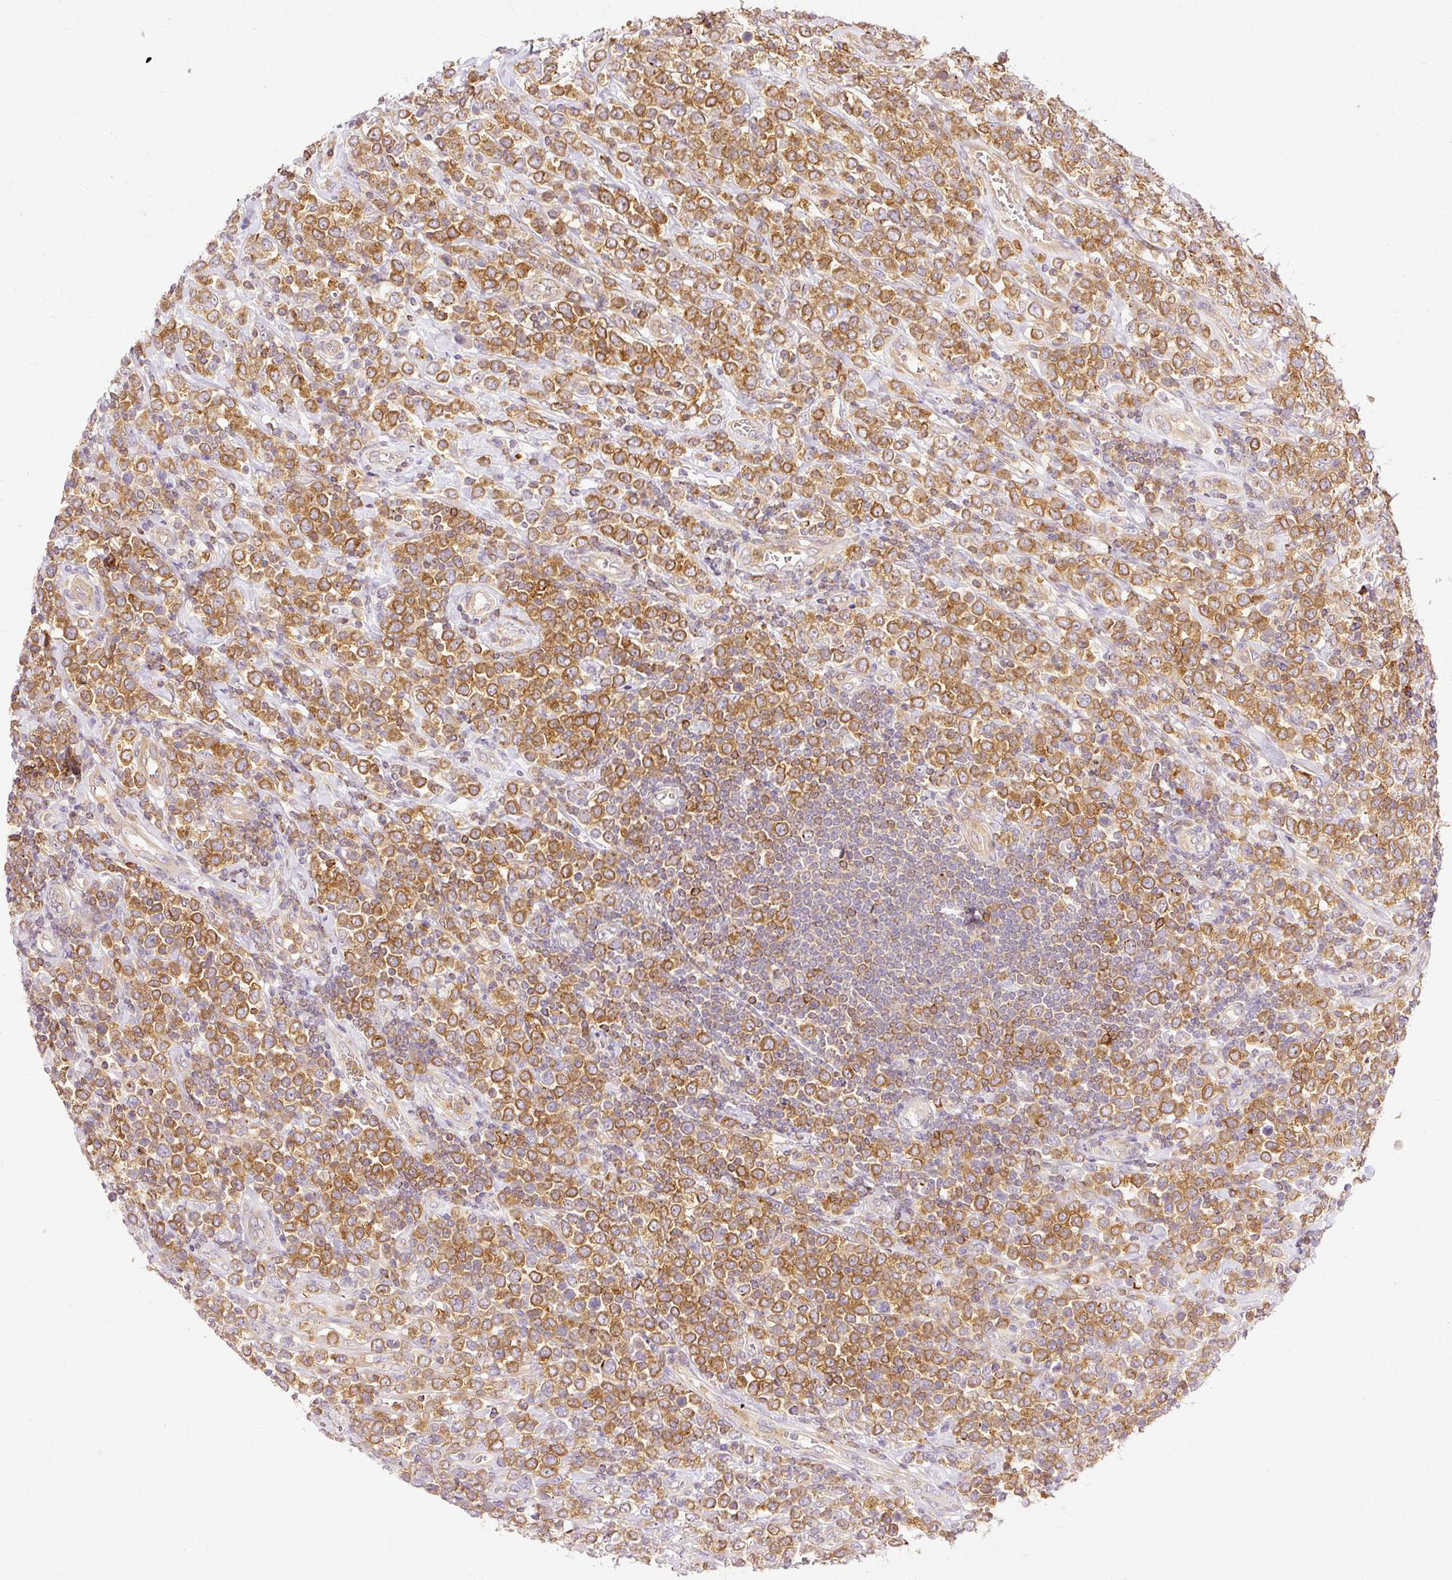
{"staining": {"intensity": "moderate", "quantity": ">75%", "location": "cytoplasmic/membranous"}, "tissue": "lymphoma", "cell_type": "Tumor cells", "image_type": "cancer", "snomed": [{"axis": "morphology", "description": "Malignant lymphoma, non-Hodgkin's type, High grade"}, {"axis": "topography", "description": "Soft tissue"}], "caption": "An immunohistochemistry (IHC) photomicrograph of neoplastic tissue is shown. Protein staining in brown highlights moderate cytoplasmic/membranous positivity in high-grade malignant lymphoma, non-Hodgkin's type within tumor cells.", "gene": "ARMH3", "patient": {"sex": "female", "age": 56}}